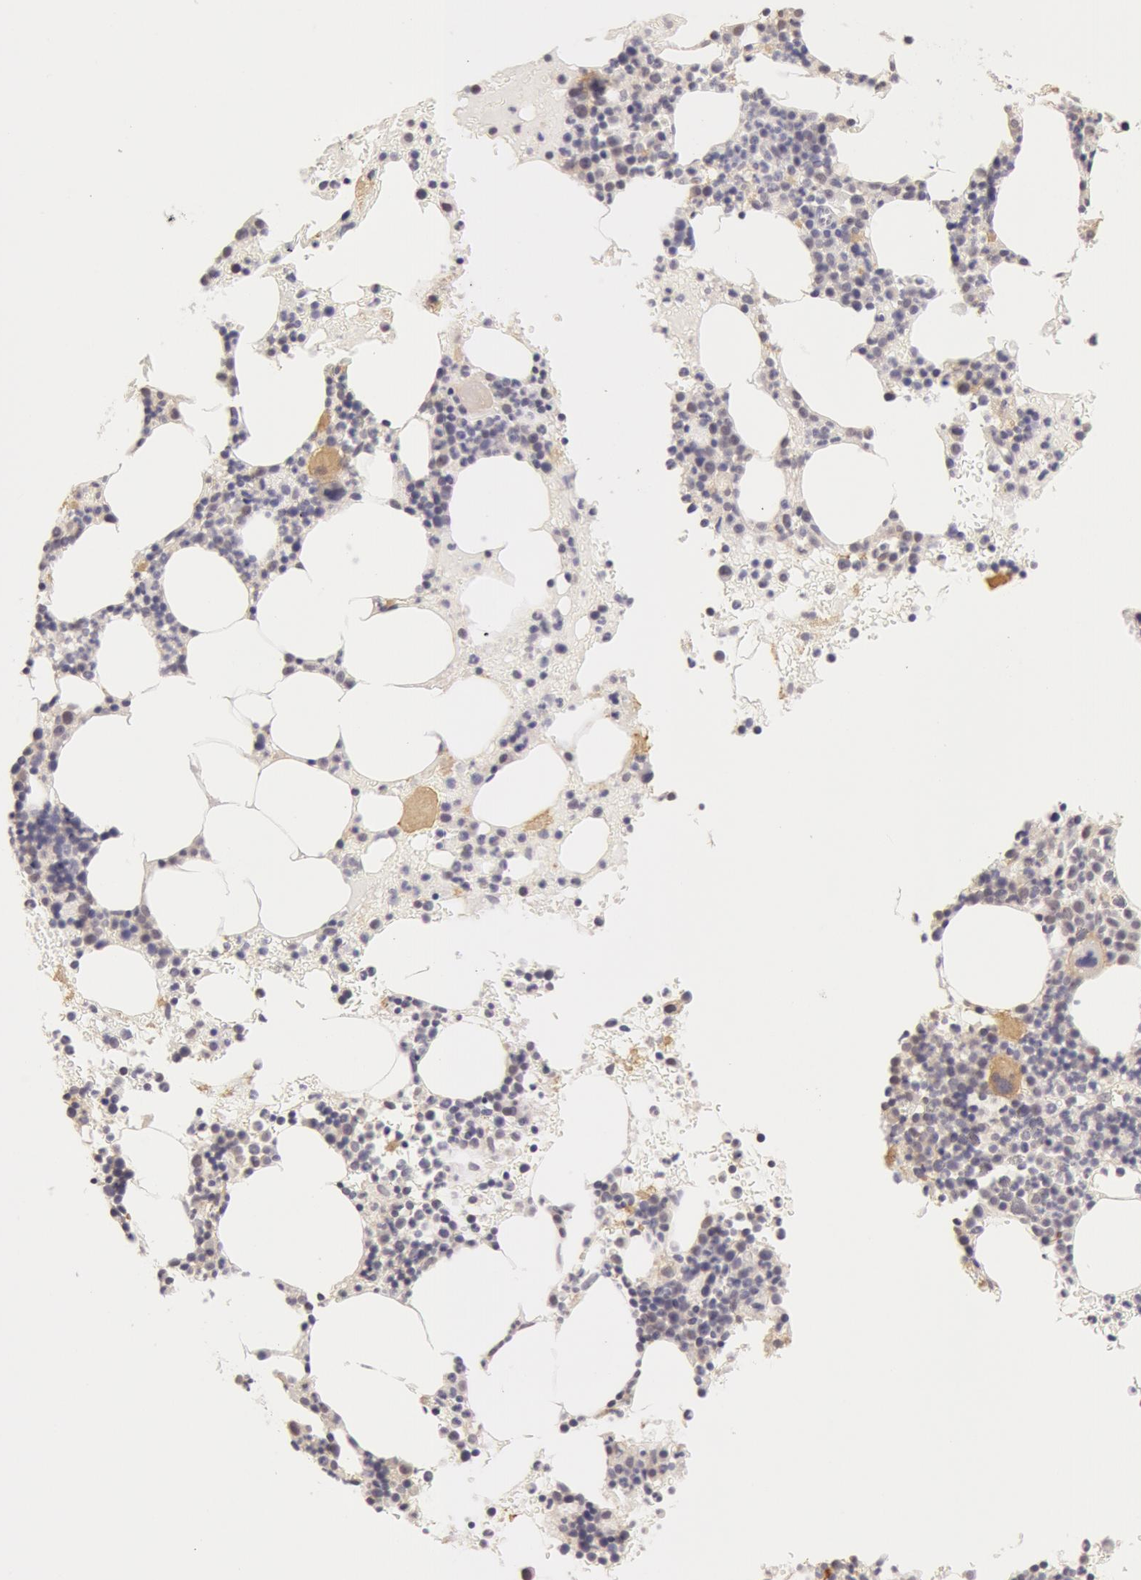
{"staining": {"intensity": "weak", "quantity": "<25%", "location": "cytoplasmic/membranous"}, "tissue": "bone marrow", "cell_type": "Hematopoietic cells", "image_type": "normal", "snomed": [{"axis": "morphology", "description": "Normal tissue, NOS"}, {"axis": "topography", "description": "Bone marrow"}], "caption": "The histopathology image demonstrates no significant positivity in hematopoietic cells of bone marrow.", "gene": "ZNF597", "patient": {"sex": "female", "age": 88}}